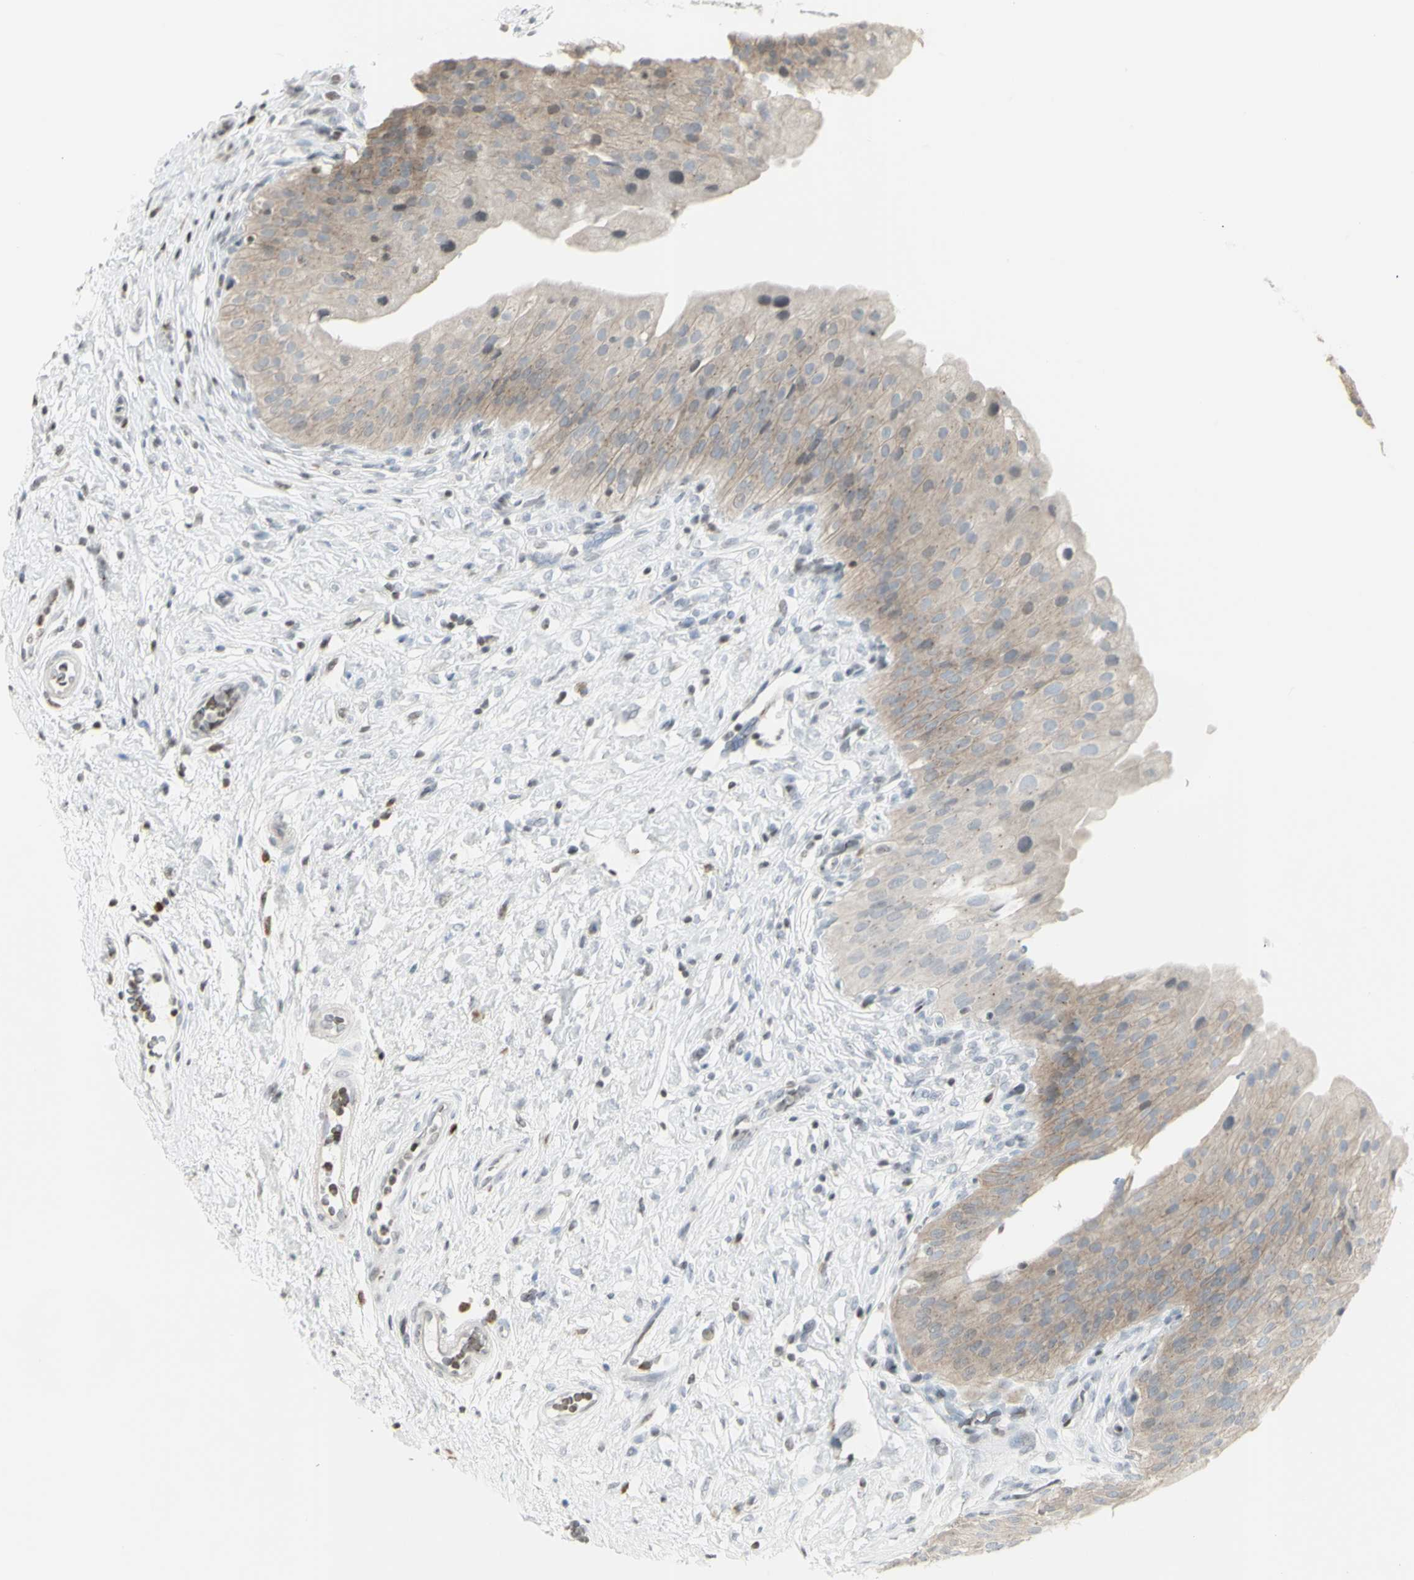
{"staining": {"intensity": "weak", "quantity": "25%-75%", "location": "cytoplasmic/membranous"}, "tissue": "urinary bladder", "cell_type": "Urothelial cells", "image_type": "normal", "snomed": [{"axis": "morphology", "description": "Normal tissue, NOS"}, {"axis": "morphology", "description": "Urothelial carcinoma, High grade"}, {"axis": "topography", "description": "Urinary bladder"}], "caption": "Unremarkable urinary bladder displays weak cytoplasmic/membranous staining in about 25%-75% of urothelial cells, visualized by immunohistochemistry. The staining was performed using DAB (3,3'-diaminobenzidine) to visualize the protein expression in brown, while the nuclei were stained in blue with hematoxylin (Magnification: 20x).", "gene": "MUC5AC", "patient": {"sex": "male", "age": 46}}